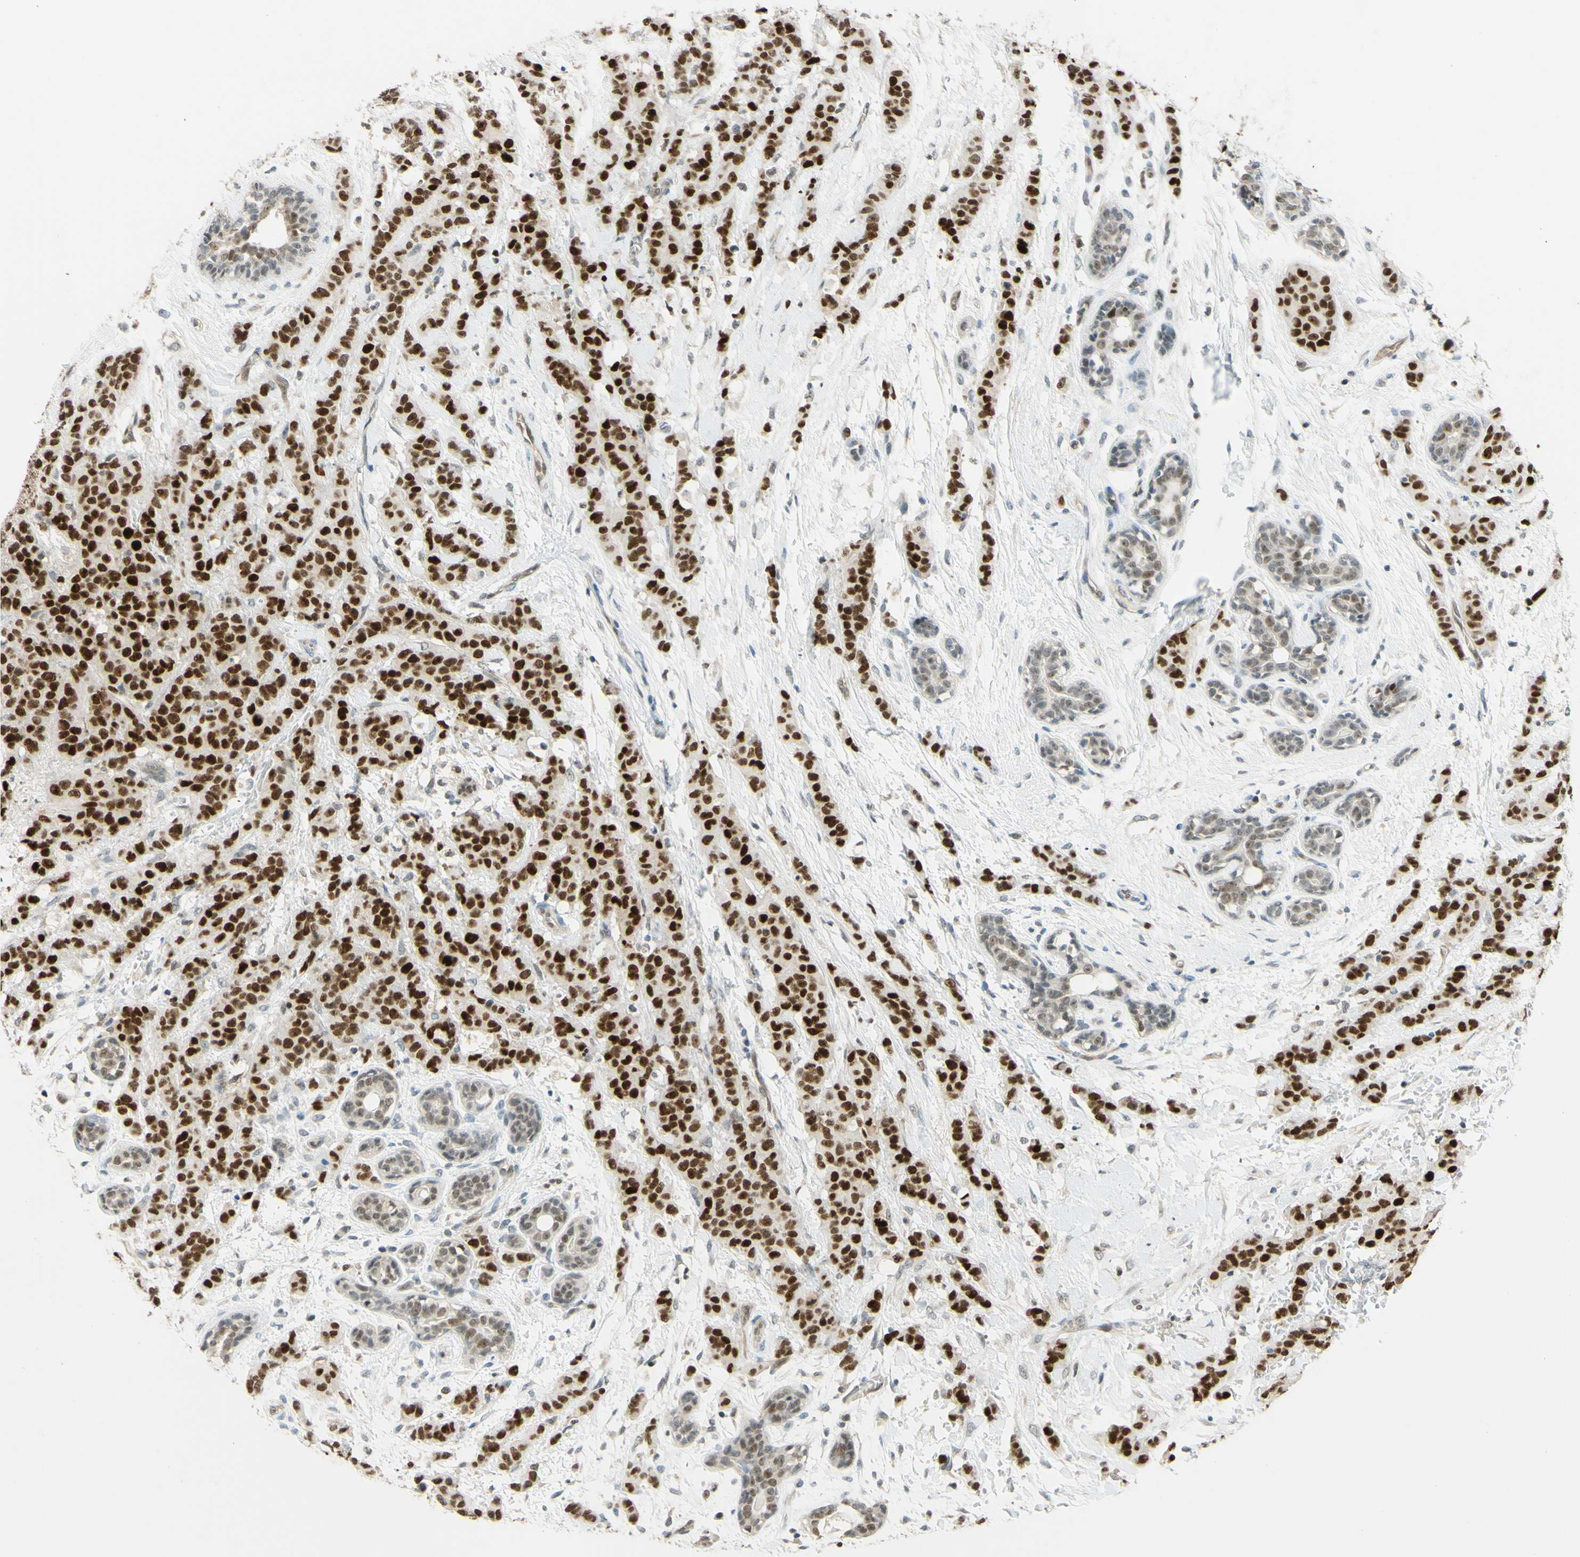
{"staining": {"intensity": "strong", "quantity": ">75%", "location": "nuclear"}, "tissue": "breast cancer", "cell_type": "Tumor cells", "image_type": "cancer", "snomed": [{"axis": "morphology", "description": "Normal tissue, NOS"}, {"axis": "morphology", "description": "Duct carcinoma"}, {"axis": "topography", "description": "Breast"}], "caption": "Strong nuclear expression is identified in about >75% of tumor cells in intraductal carcinoma (breast). (IHC, brightfield microscopy, high magnification).", "gene": "POLB", "patient": {"sex": "female", "age": 40}}